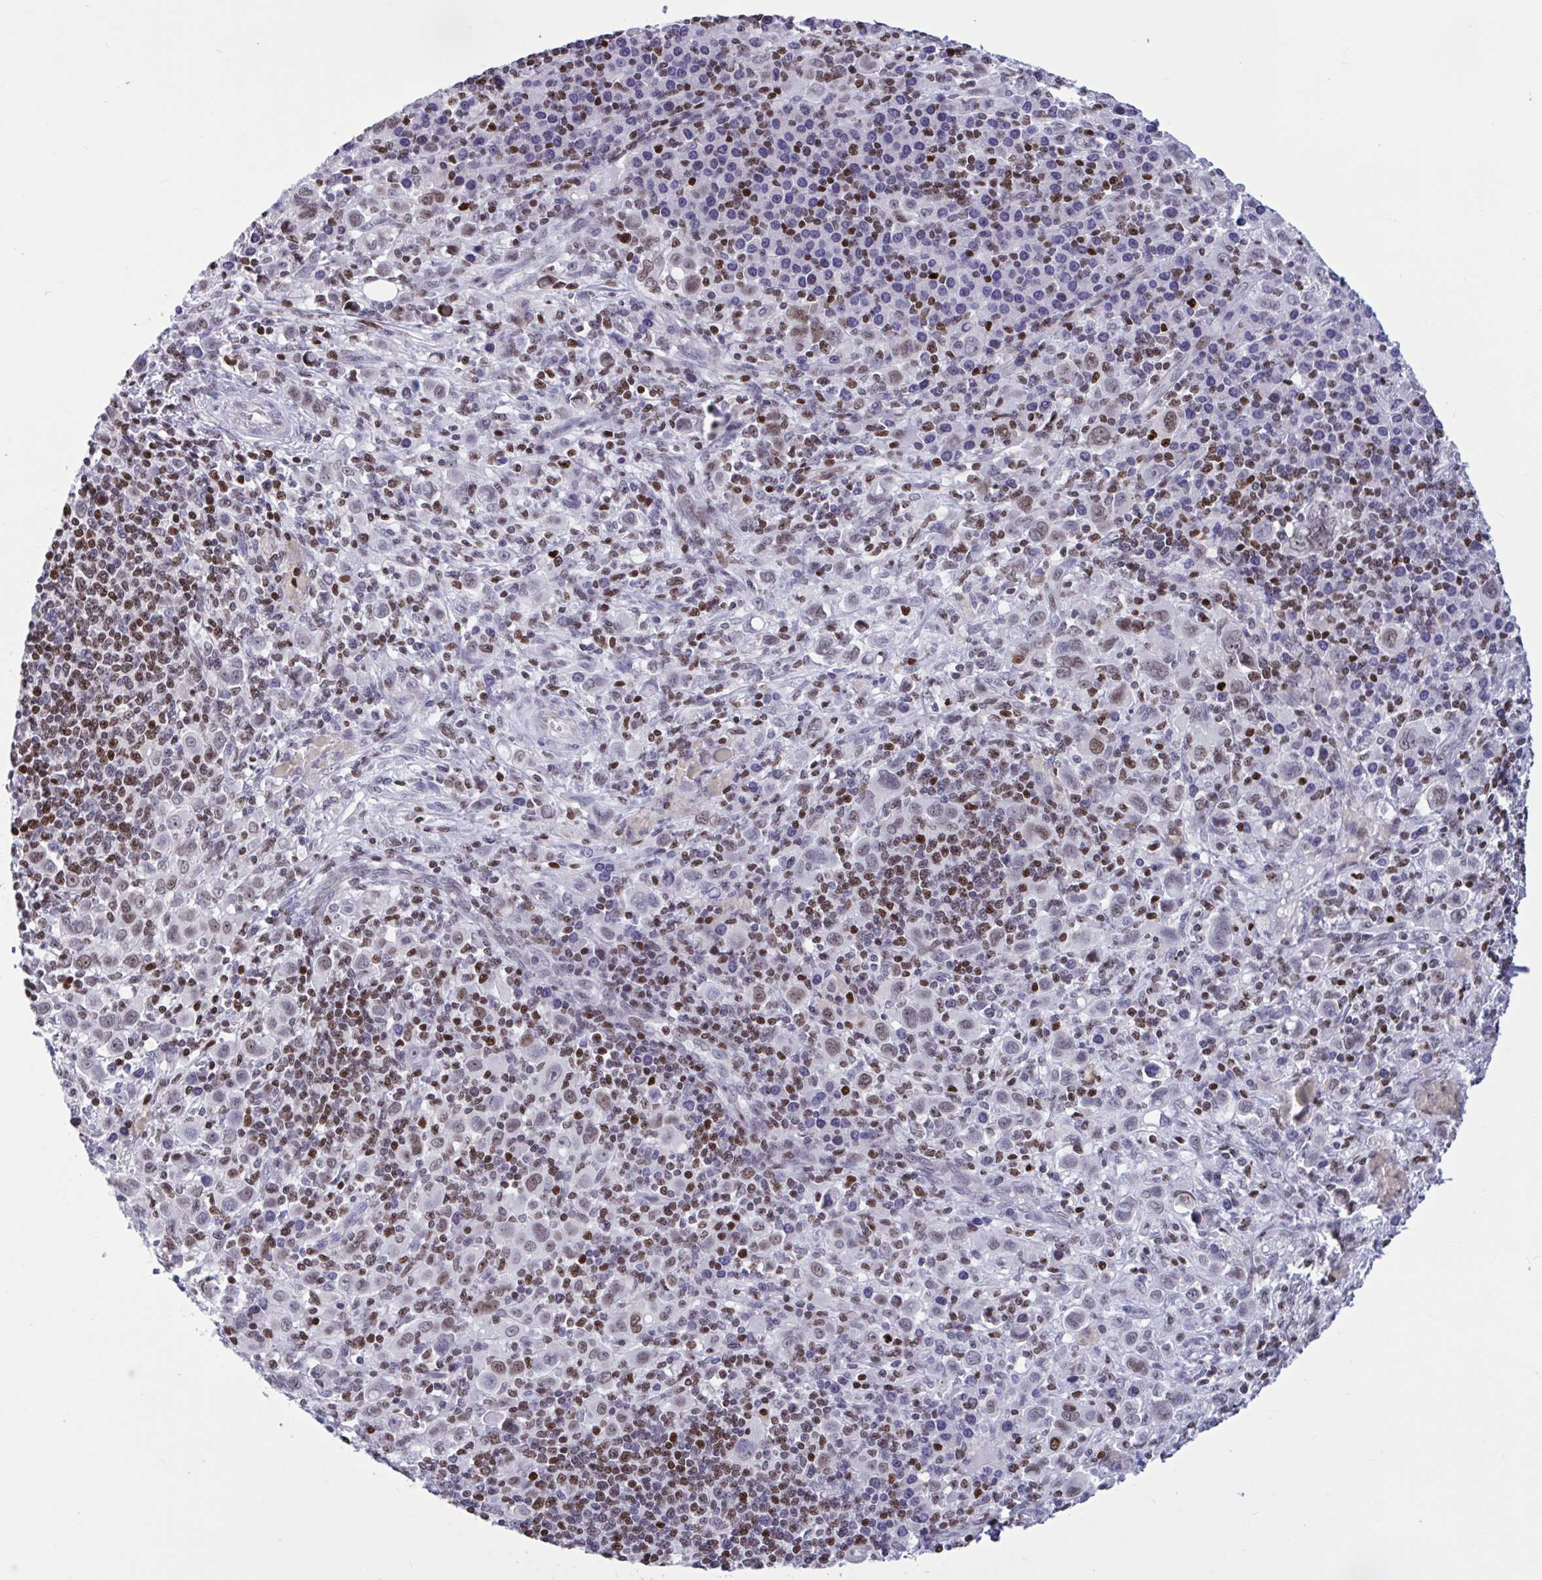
{"staining": {"intensity": "weak", "quantity": "<25%", "location": "nuclear"}, "tissue": "stomach cancer", "cell_type": "Tumor cells", "image_type": "cancer", "snomed": [{"axis": "morphology", "description": "Adenocarcinoma, NOS"}, {"axis": "topography", "description": "Stomach, upper"}], "caption": "This is a histopathology image of IHC staining of adenocarcinoma (stomach), which shows no staining in tumor cells. The staining was performed using DAB to visualize the protein expression in brown, while the nuclei were stained in blue with hematoxylin (Magnification: 20x).", "gene": "HMGB2", "patient": {"sex": "male", "age": 75}}